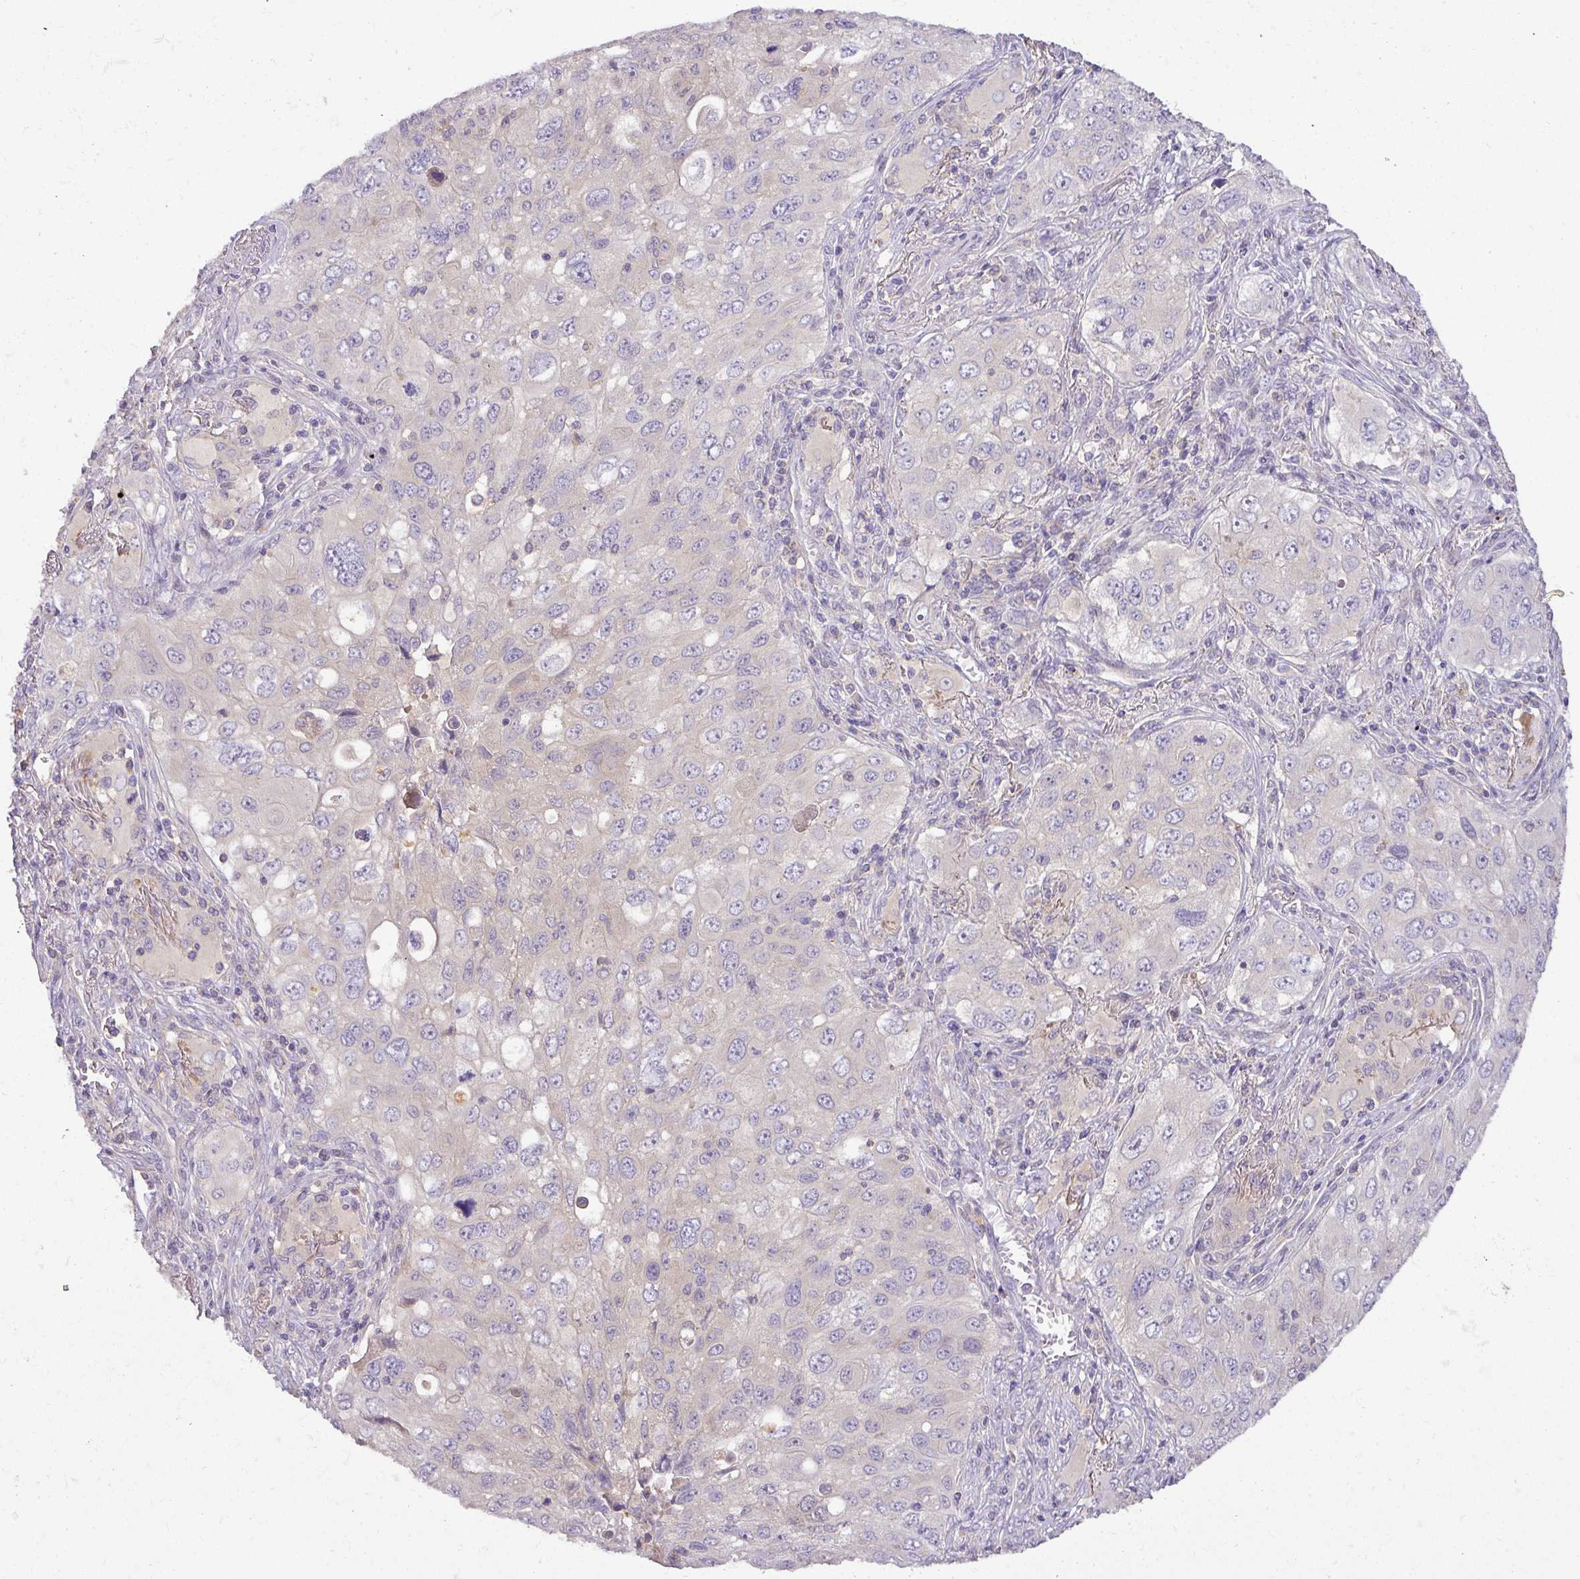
{"staining": {"intensity": "negative", "quantity": "none", "location": "none"}, "tissue": "lung cancer", "cell_type": "Tumor cells", "image_type": "cancer", "snomed": [{"axis": "morphology", "description": "Adenocarcinoma, NOS"}, {"axis": "morphology", "description": "Adenocarcinoma, metastatic, NOS"}, {"axis": "topography", "description": "Lymph node"}, {"axis": "topography", "description": "Lung"}], "caption": "IHC photomicrograph of metastatic adenocarcinoma (lung) stained for a protein (brown), which displays no expression in tumor cells. Nuclei are stained in blue.", "gene": "HOXC13", "patient": {"sex": "female", "age": 42}}